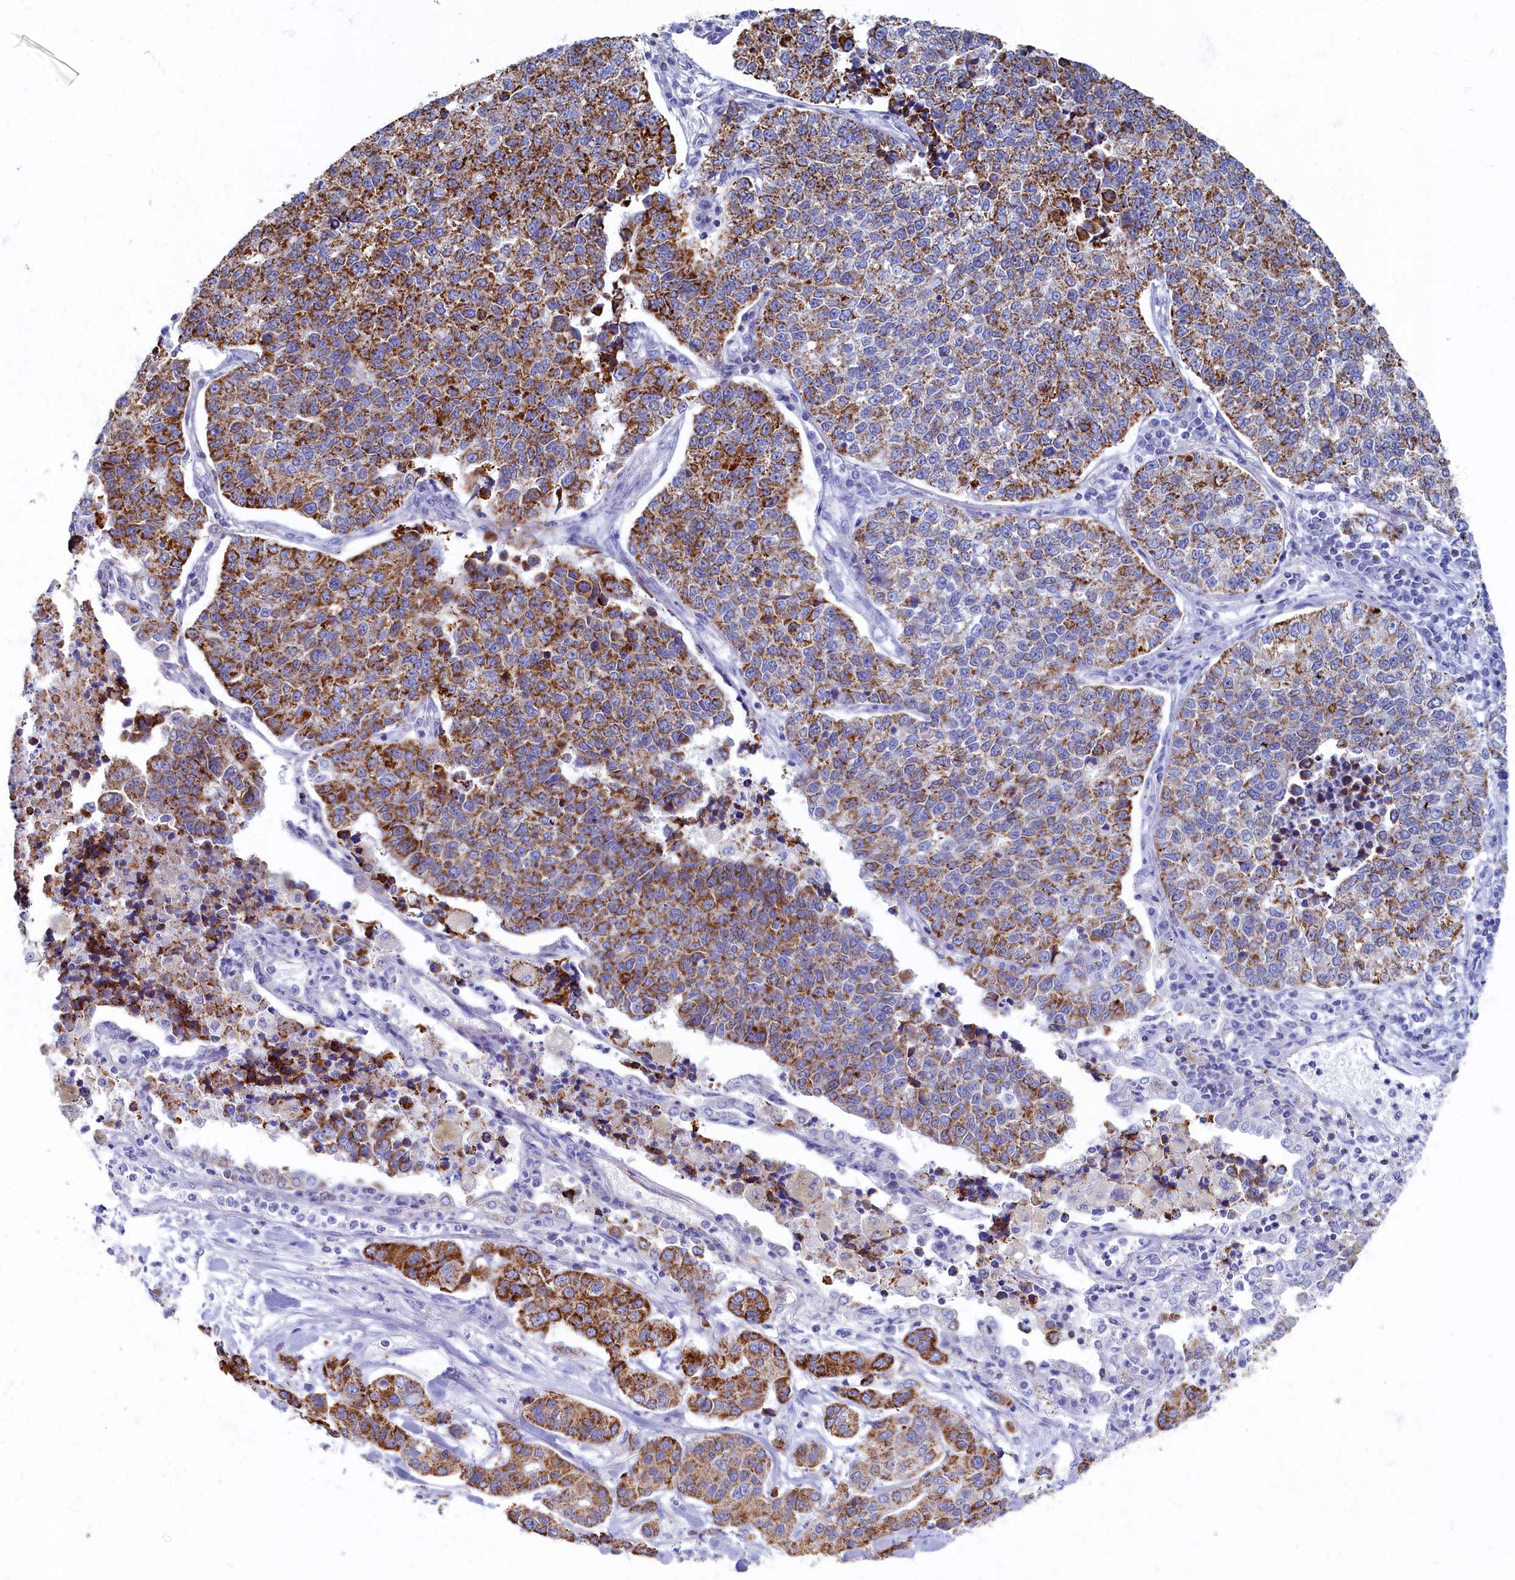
{"staining": {"intensity": "strong", "quantity": "25%-75%", "location": "cytoplasmic/membranous"}, "tissue": "lung cancer", "cell_type": "Tumor cells", "image_type": "cancer", "snomed": [{"axis": "morphology", "description": "Adenocarcinoma, NOS"}, {"axis": "topography", "description": "Lung"}], "caption": "A high amount of strong cytoplasmic/membranous expression is appreciated in approximately 25%-75% of tumor cells in lung cancer (adenocarcinoma) tissue.", "gene": "OCIAD2", "patient": {"sex": "male", "age": 49}}